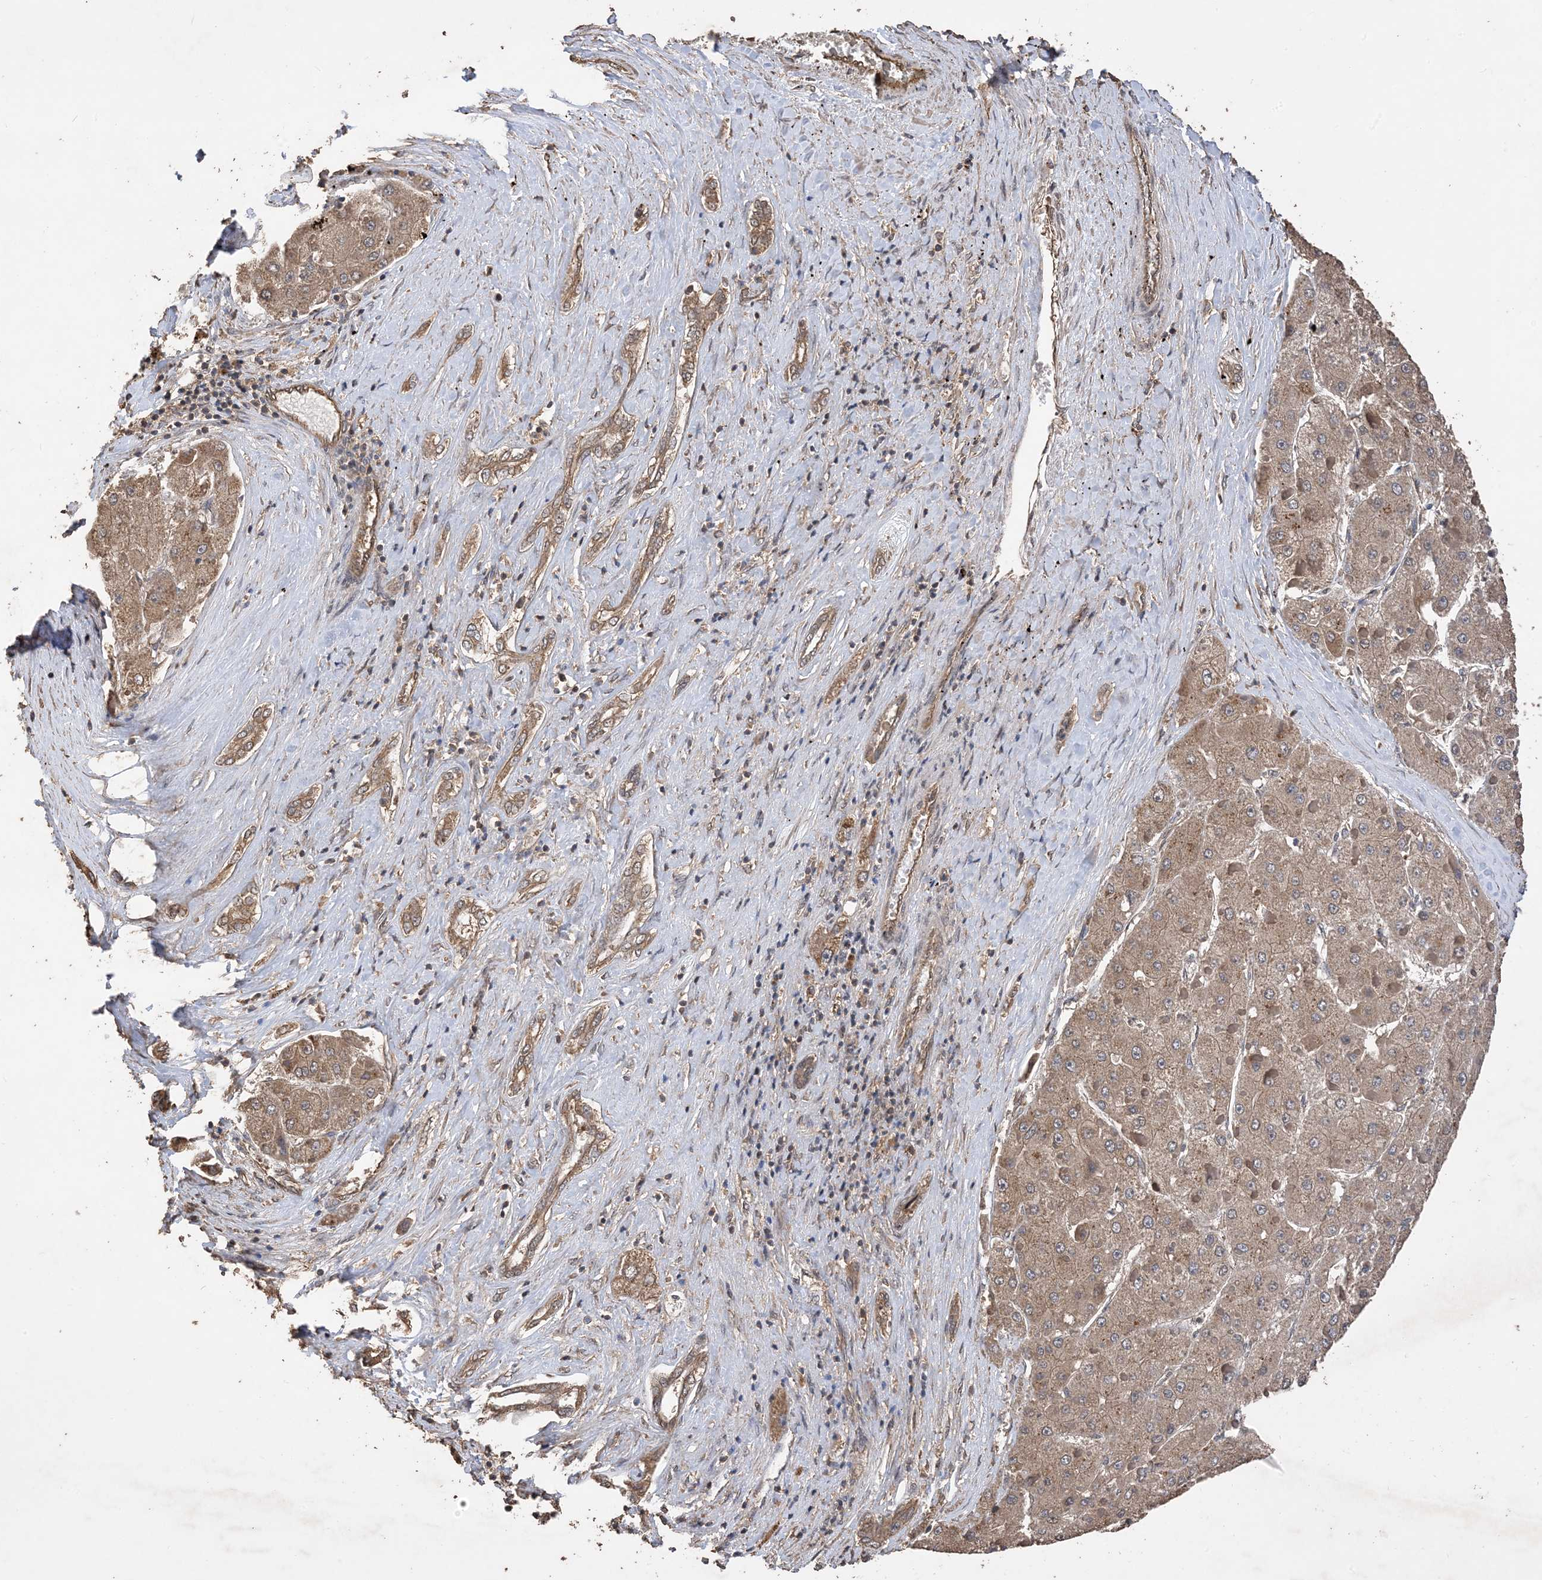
{"staining": {"intensity": "weak", "quantity": ">75%", "location": "cytoplasmic/membranous"}, "tissue": "liver cancer", "cell_type": "Tumor cells", "image_type": "cancer", "snomed": [{"axis": "morphology", "description": "Carcinoma, Hepatocellular, NOS"}, {"axis": "topography", "description": "Liver"}], "caption": "Immunohistochemistry (IHC) staining of liver cancer, which exhibits low levels of weak cytoplasmic/membranous positivity in approximately >75% of tumor cells indicating weak cytoplasmic/membranous protein staining. The staining was performed using DAB (3,3'-diaminobenzidine) (brown) for protein detection and nuclei were counterstained in hematoxylin (blue).", "gene": "ZKSCAN5", "patient": {"sex": "female", "age": 73}}